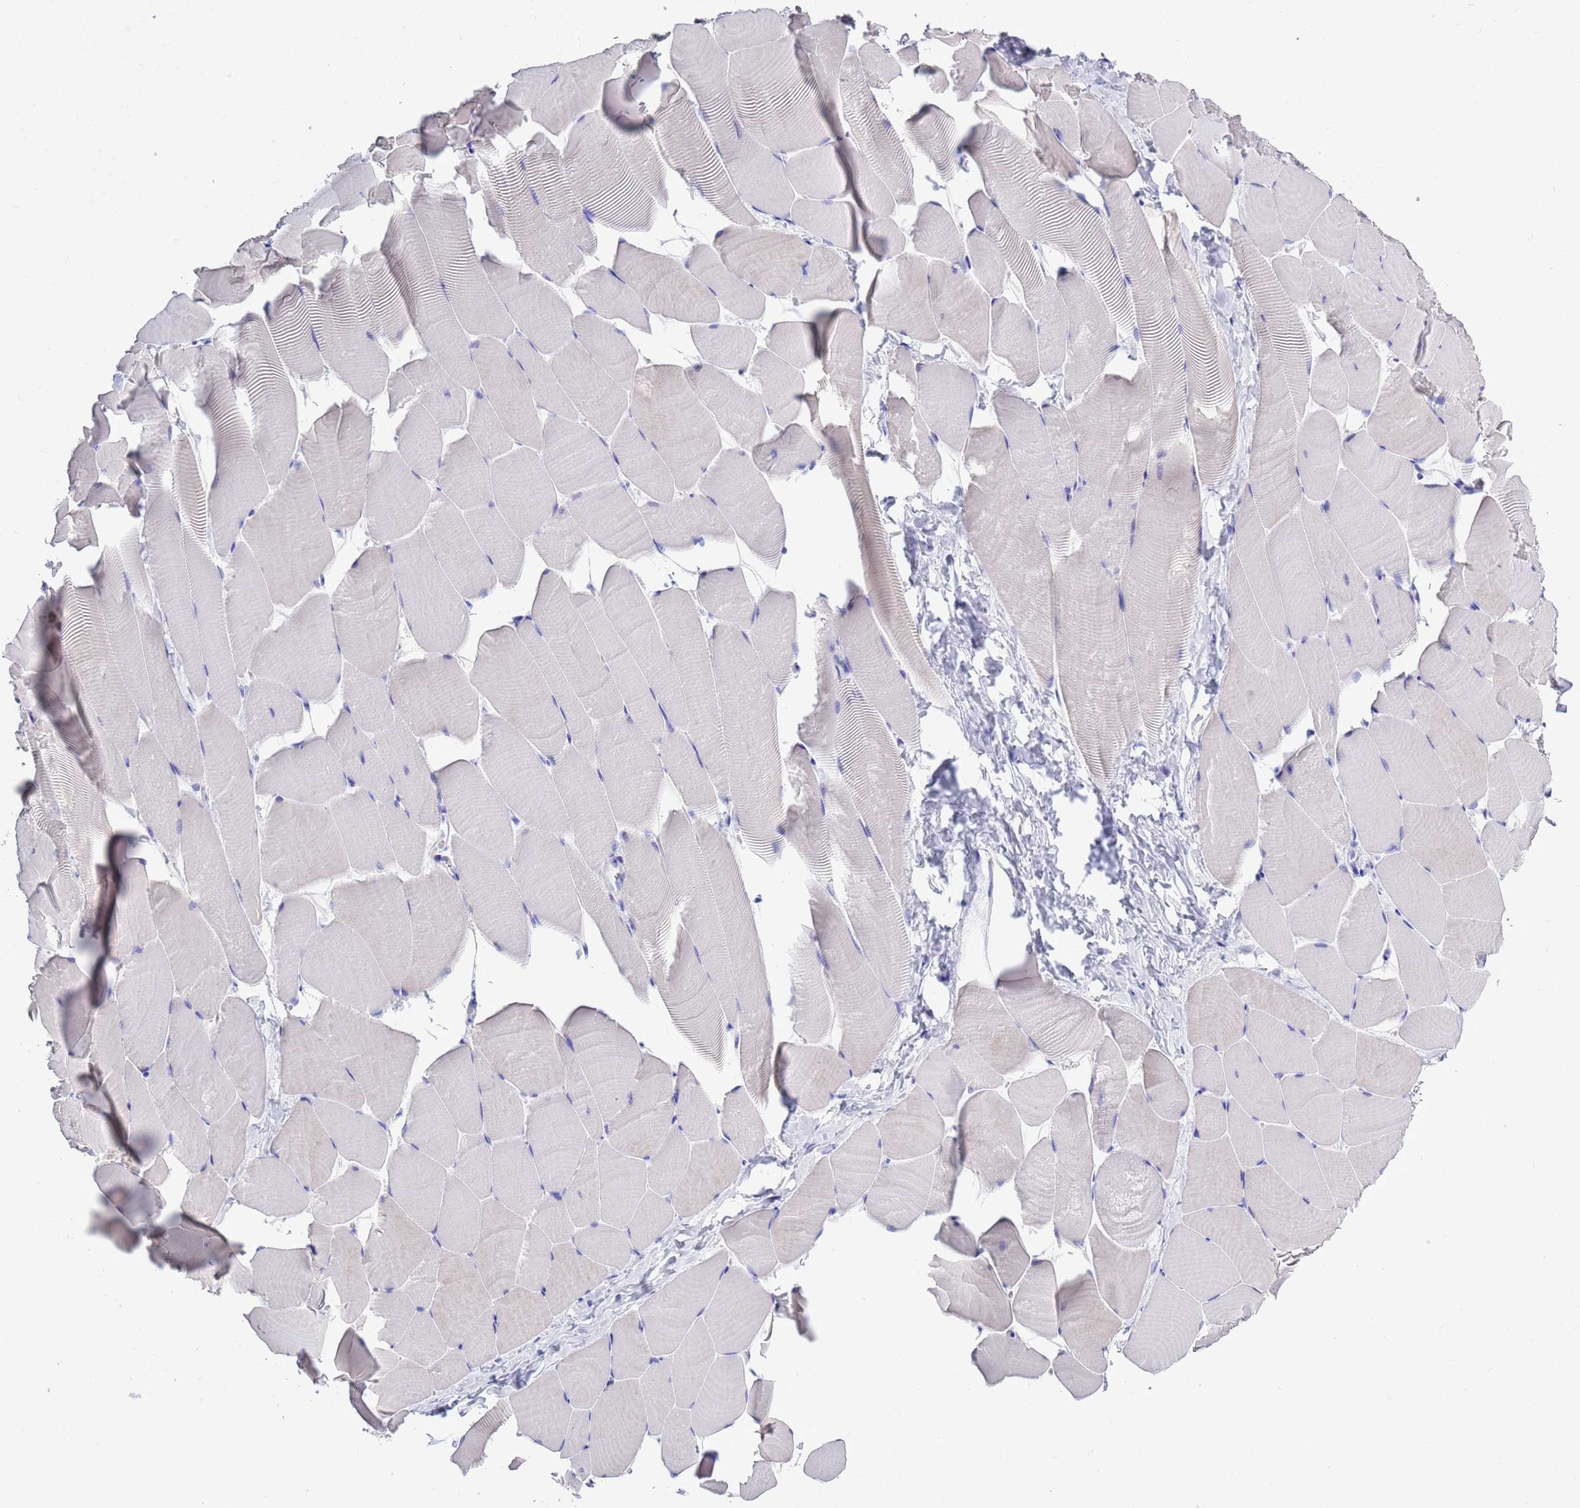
{"staining": {"intensity": "negative", "quantity": "none", "location": "none"}, "tissue": "skeletal muscle", "cell_type": "Myocytes", "image_type": "normal", "snomed": [{"axis": "morphology", "description": "Normal tissue, NOS"}, {"axis": "topography", "description": "Skeletal muscle"}], "caption": "Micrograph shows no significant protein staining in myocytes of benign skeletal muscle. Brightfield microscopy of immunohistochemistry stained with DAB (brown) and hematoxylin (blue), captured at high magnification.", "gene": "MTMR2", "patient": {"sex": "male", "age": 25}}